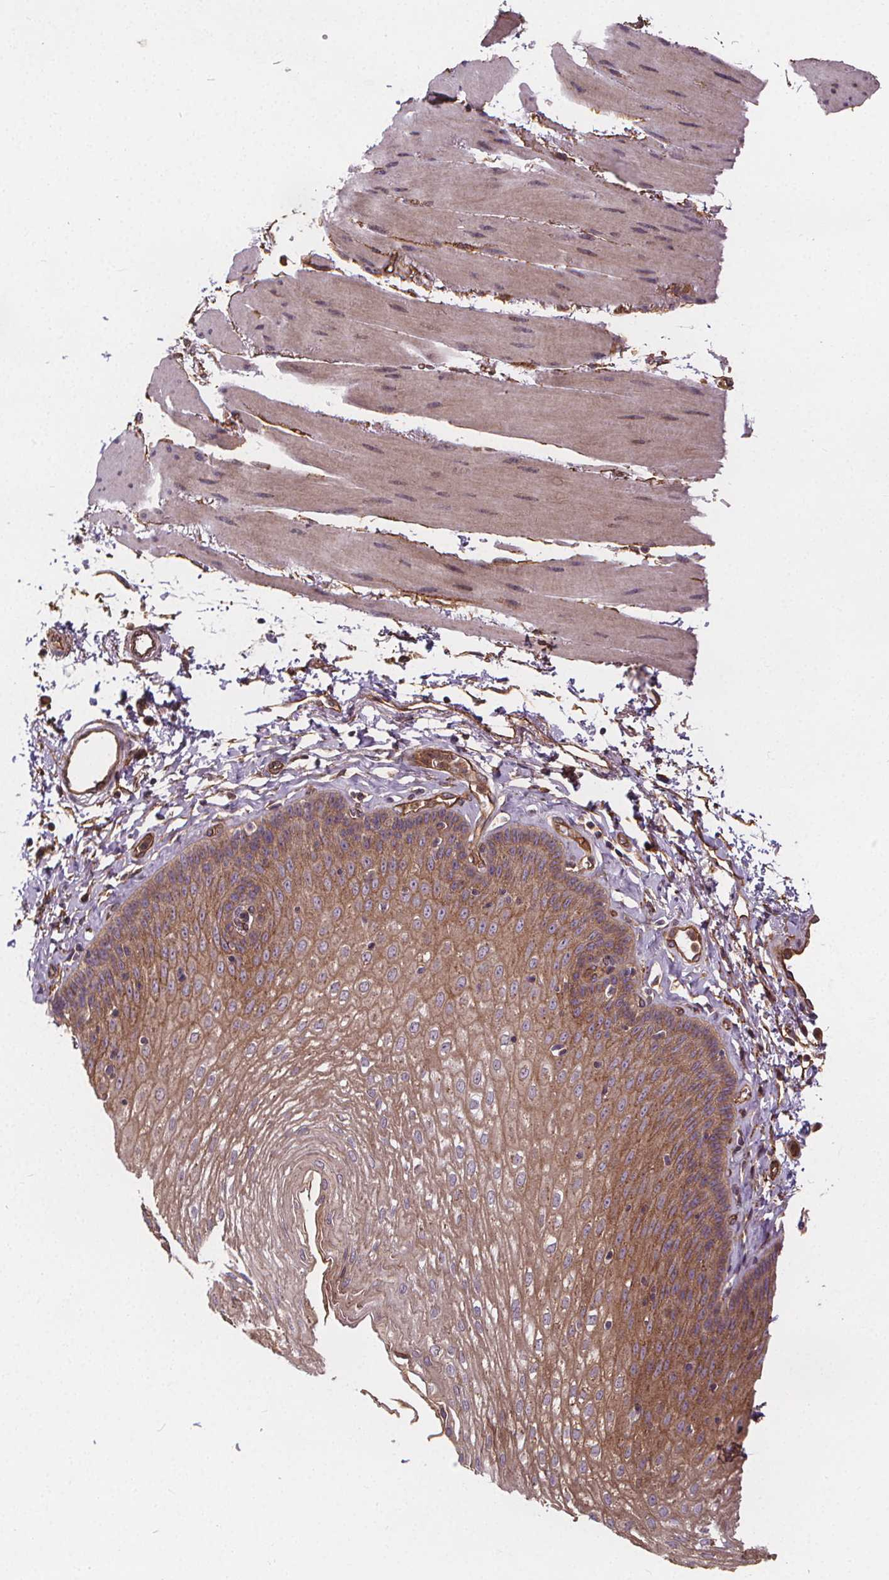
{"staining": {"intensity": "moderate", "quantity": ">75%", "location": "cytoplasmic/membranous"}, "tissue": "esophagus", "cell_type": "Squamous epithelial cells", "image_type": "normal", "snomed": [{"axis": "morphology", "description": "Normal tissue, NOS"}, {"axis": "topography", "description": "Esophagus"}], "caption": "High-power microscopy captured an immunohistochemistry (IHC) micrograph of benign esophagus, revealing moderate cytoplasmic/membranous expression in about >75% of squamous epithelial cells.", "gene": "CLINT1", "patient": {"sex": "female", "age": 81}}